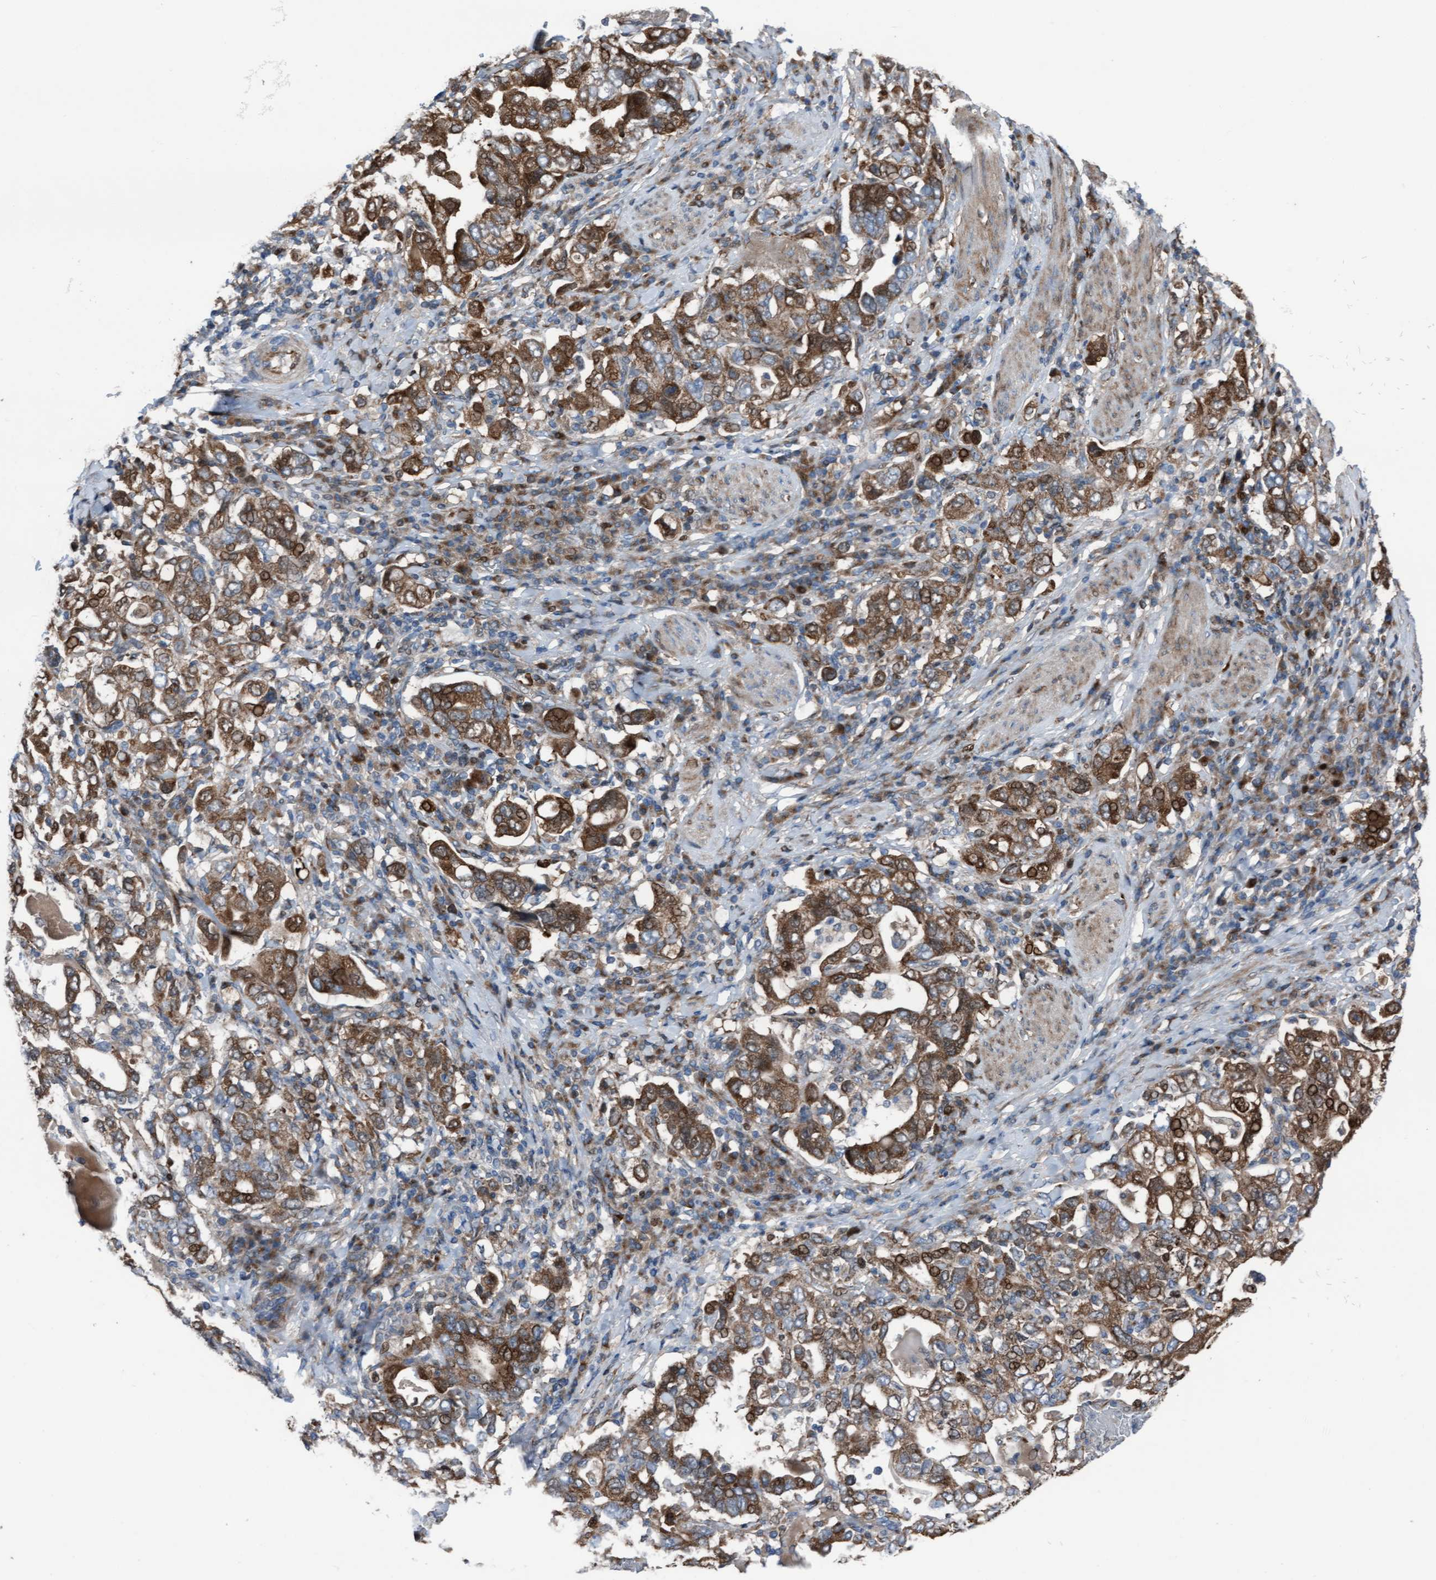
{"staining": {"intensity": "strong", "quantity": "25%-75%", "location": "cytoplasmic/membranous"}, "tissue": "stomach cancer", "cell_type": "Tumor cells", "image_type": "cancer", "snomed": [{"axis": "morphology", "description": "Adenocarcinoma, NOS"}, {"axis": "topography", "description": "Stomach, upper"}], "caption": "High-power microscopy captured an immunohistochemistry (IHC) image of stomach cancer (adenocarcinoma), revealing strong cytoplasmic/membranous positivity in approximately 25%-75% of tumor cells. (Brightfield microscopy of DAB IHC at high magnification).", "gene": "KLHL26", "patient": {"sex": "male", "age": 62}}